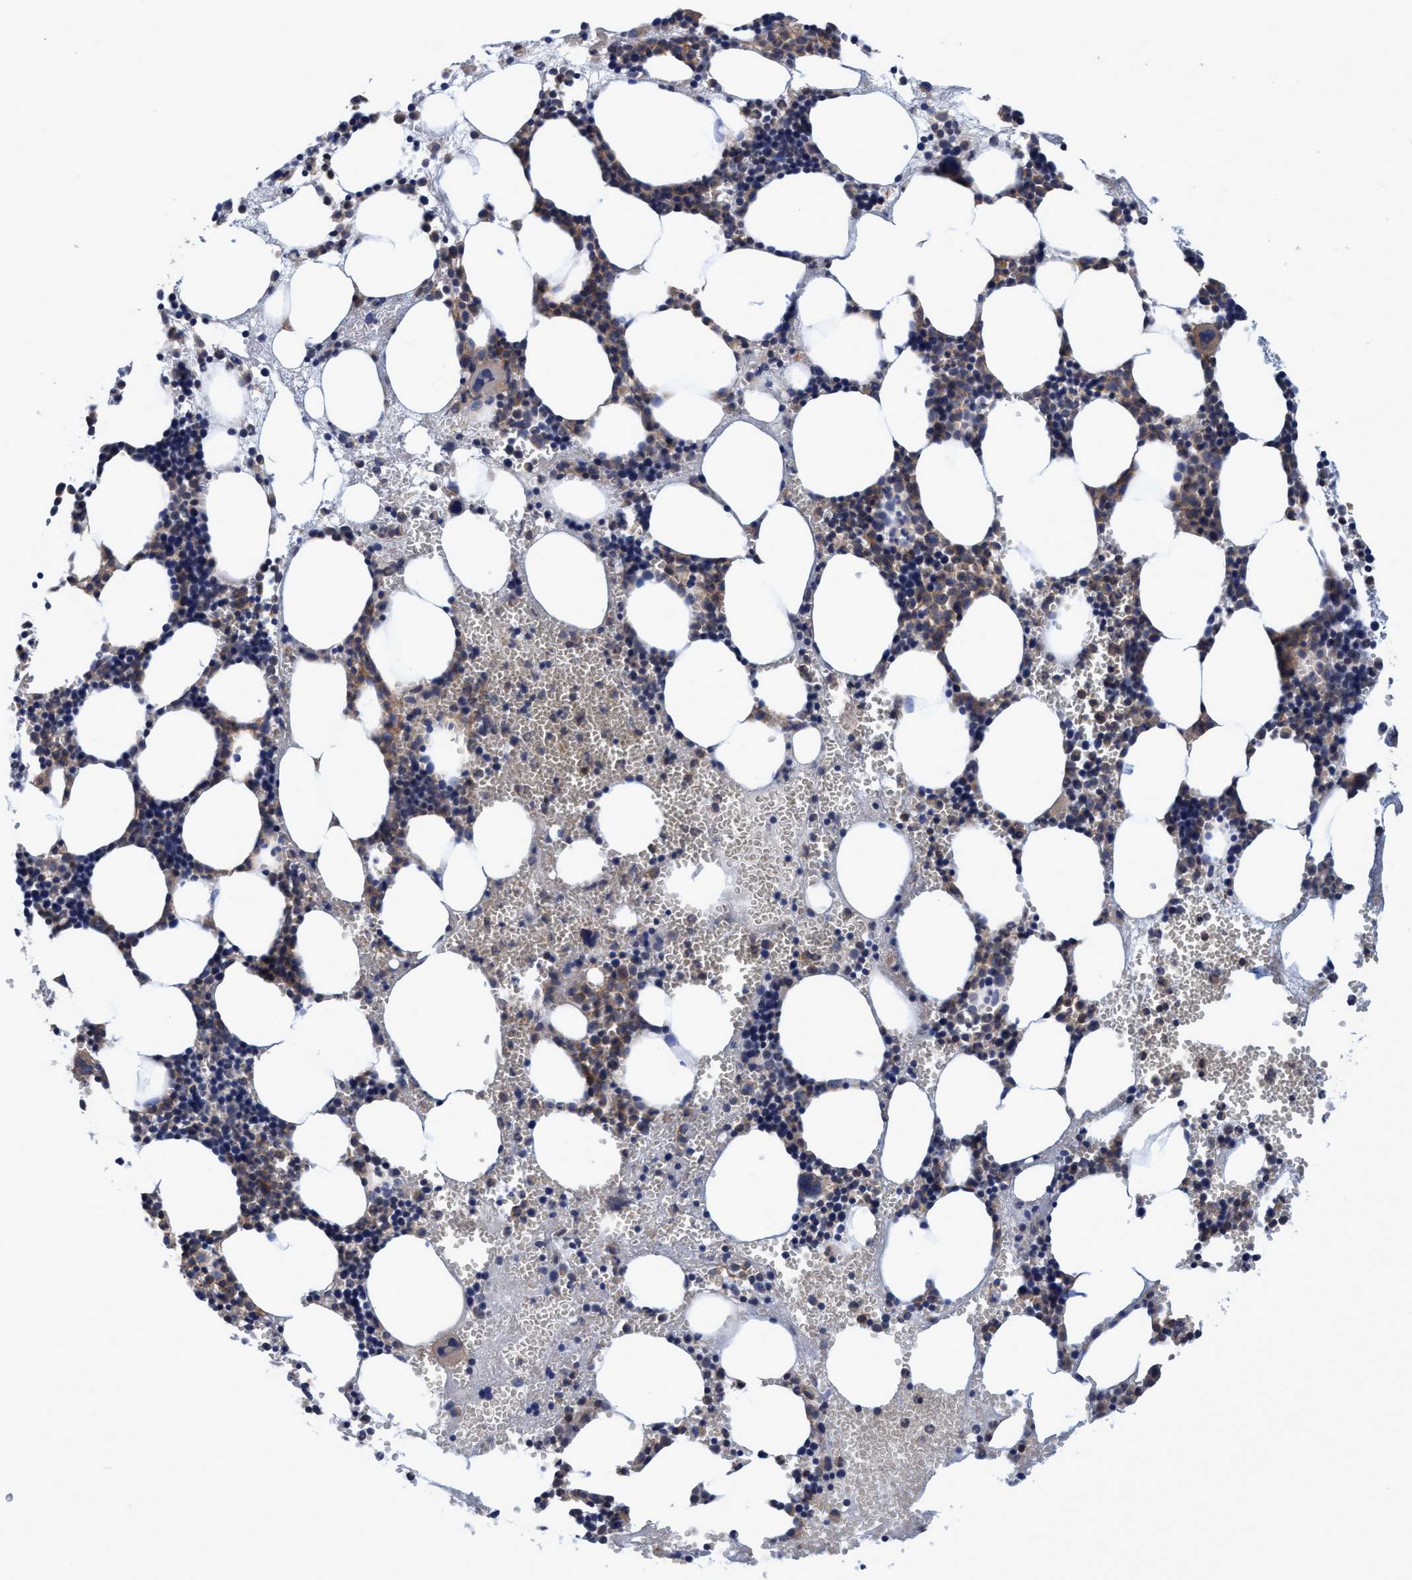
{"staining": {"intensity": "moderate", "quantity": "25%-75%", "location": "cytoplasmic/membranous"}, "tissue": "bone marrow", "cell_type": "Hematopoietic cells", "image_type": "normal", "snomed": [{"axis": "morphology", "description": "Normal tissue, NOS"}, {"axis": "morphology", "description": "Inflammation, NOS"}, {"axis": "topography", "description": "Bone marrow"}], "caption": "Moderate cytoplasmic/membranous staining is present in about 25%-75% of hematopoietic cells in unremarkable bone marrow.", "gene": "CALCOCO2", "patient": {"sex": "female", "age": 67}}